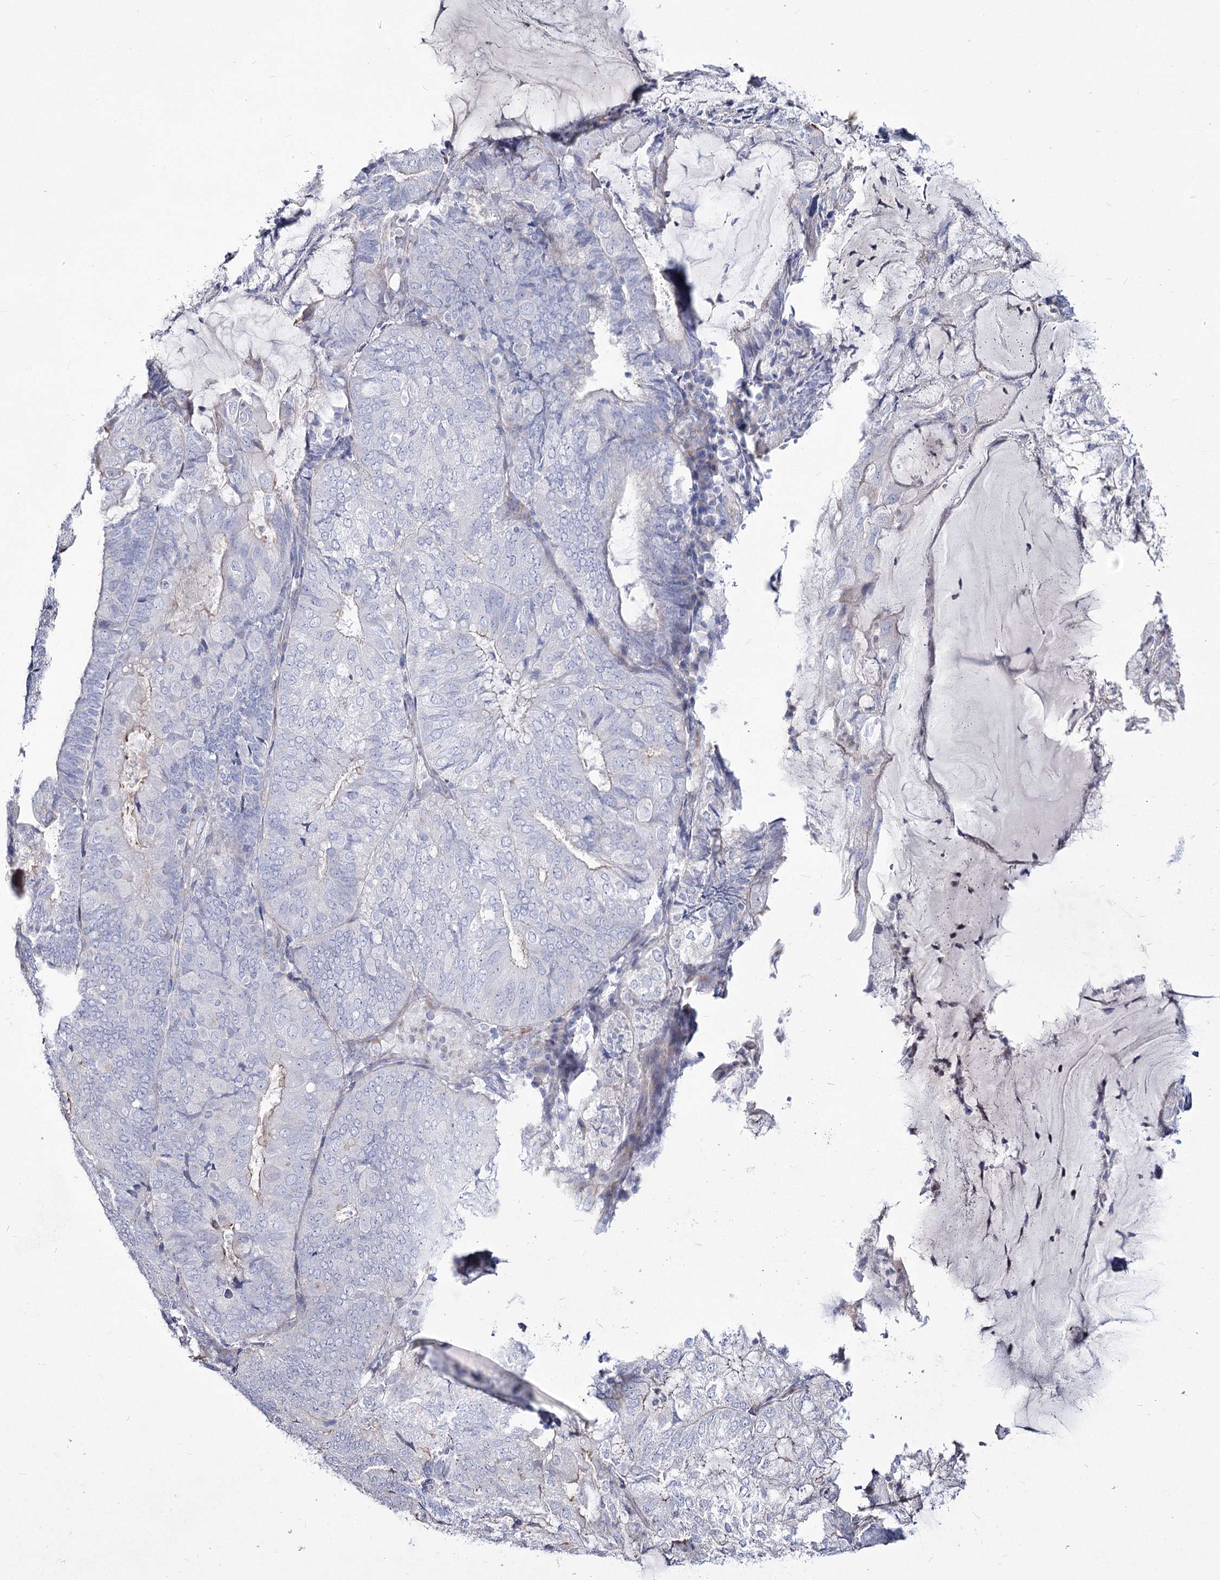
{"staining": {"intensity": "negative", "quantity": "none", "location": "none"}, "tissue": "endometrial cancer", "cell_type": "Tumor cells", "image_type": "cancer", "snomed": [{"axis": "morphology", "description": "Adenocarcinoma, NOS"}, {"axis": "topography", "description": "Endometrium"}], "caption": "High magnification brightfield microscopy of endometrial adenocarcinoma stained with DAB (3,3'-diaminobenzidine) (brown) and counterstained with hematoxylin (blue): tumor cells show no significant expression. (Immunohistochemistry, brightfield microscopy, high magnification).", "gene": "ME3", "patient": {"sex": "female", "age": 81}}